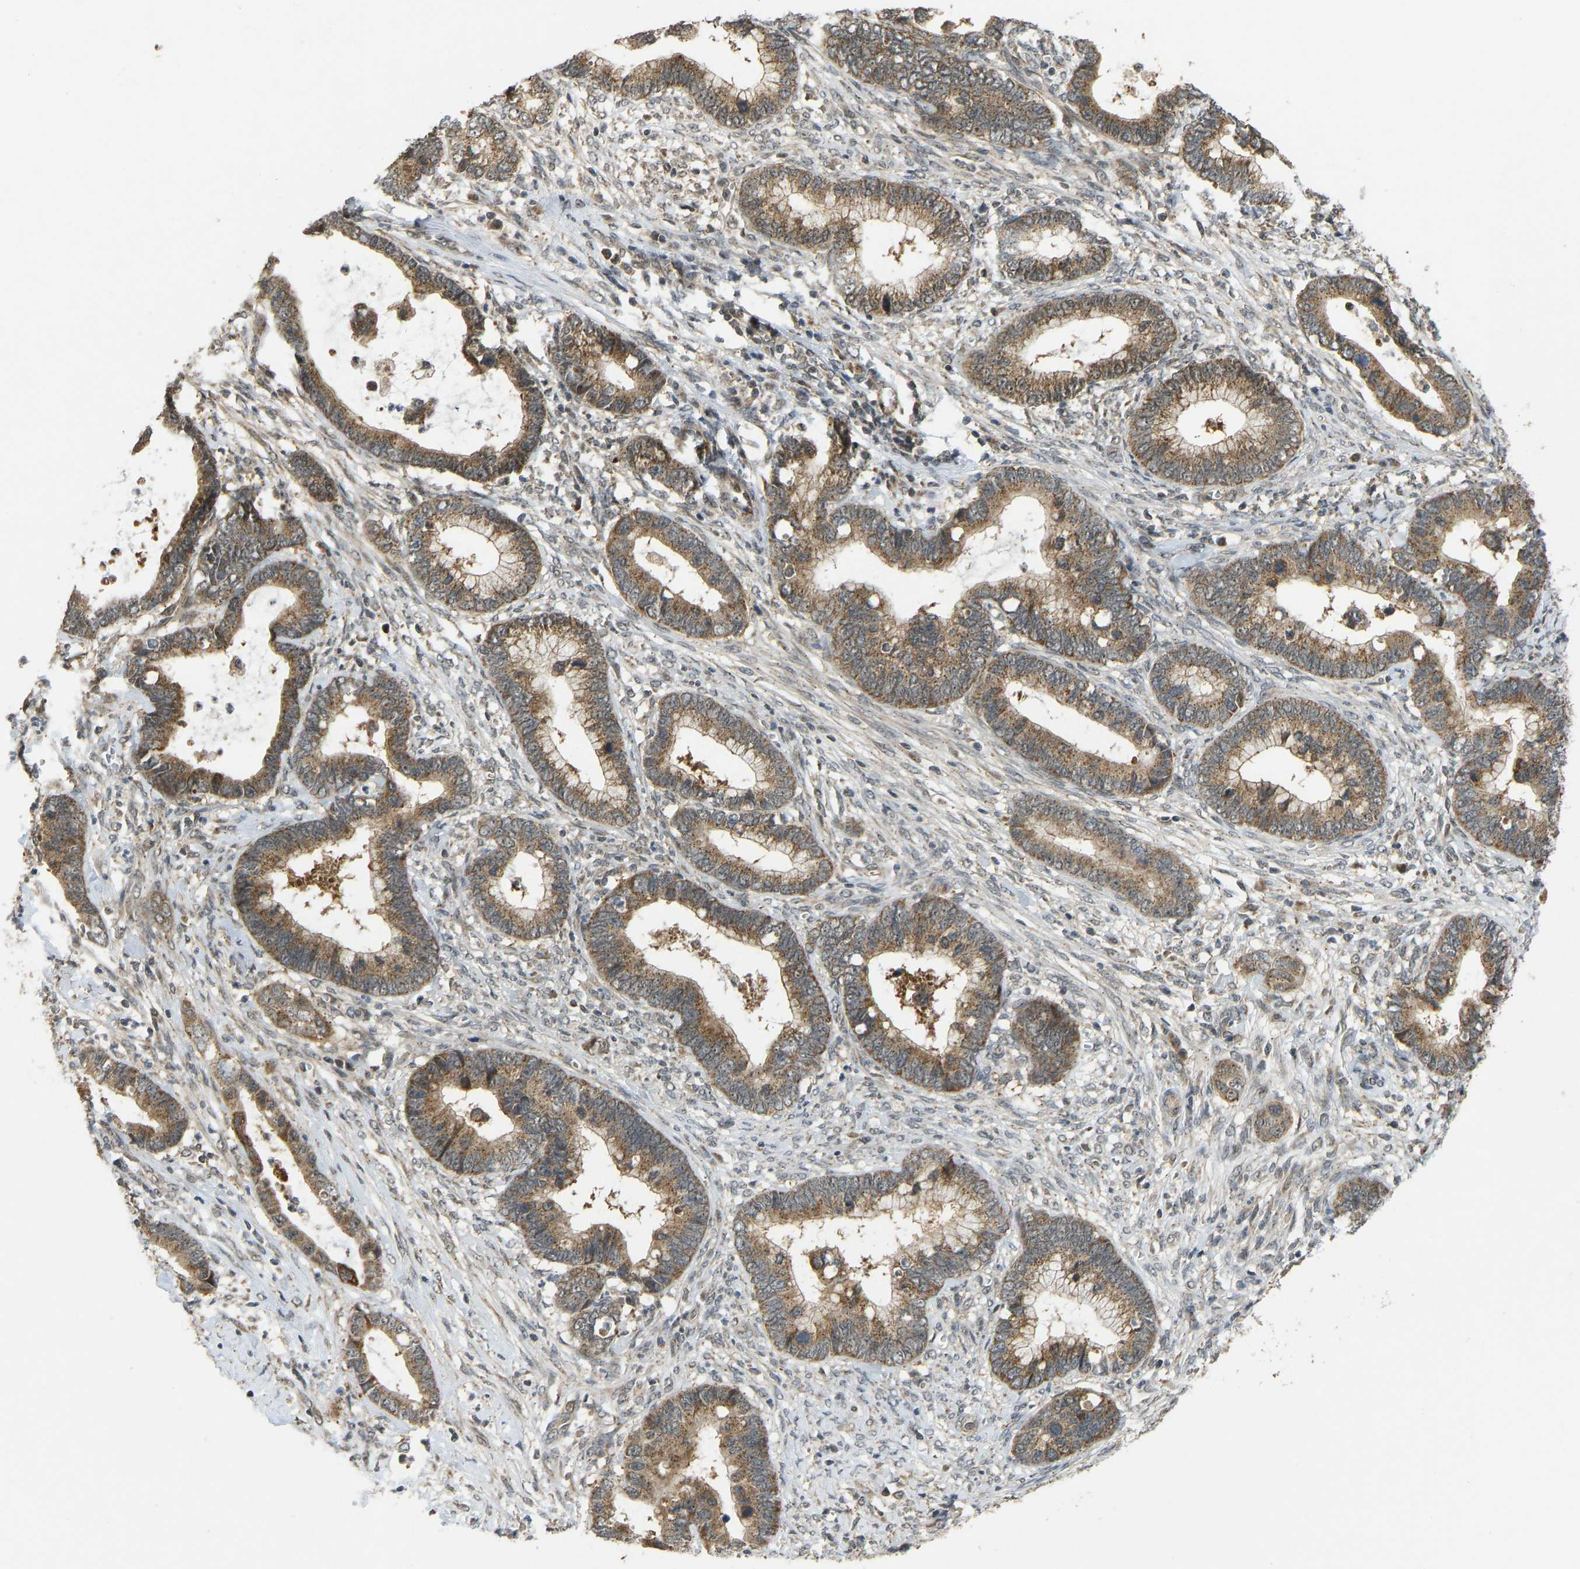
{"staining": {"intensity": "moderate", "quantity": ">75%", "location": "cytoplasmic/membranous"}, "tissue": "cervical cancer", "cell_type": "Tumor cells", "image_type": "cancer", "snomed": [{"axis": "morphology", "description": "Adenocarcinoma, NOS"}, {"axis": "topography", "description": "Cervix"}], "caption": "Immunohistochemistry of cervical cancer shows medium levels of moderate cytoplasmic/membranous positivity in about >75% of tumor cells.", "gene": "ACADS", "patient": {"sex": "female", "age": 44}}